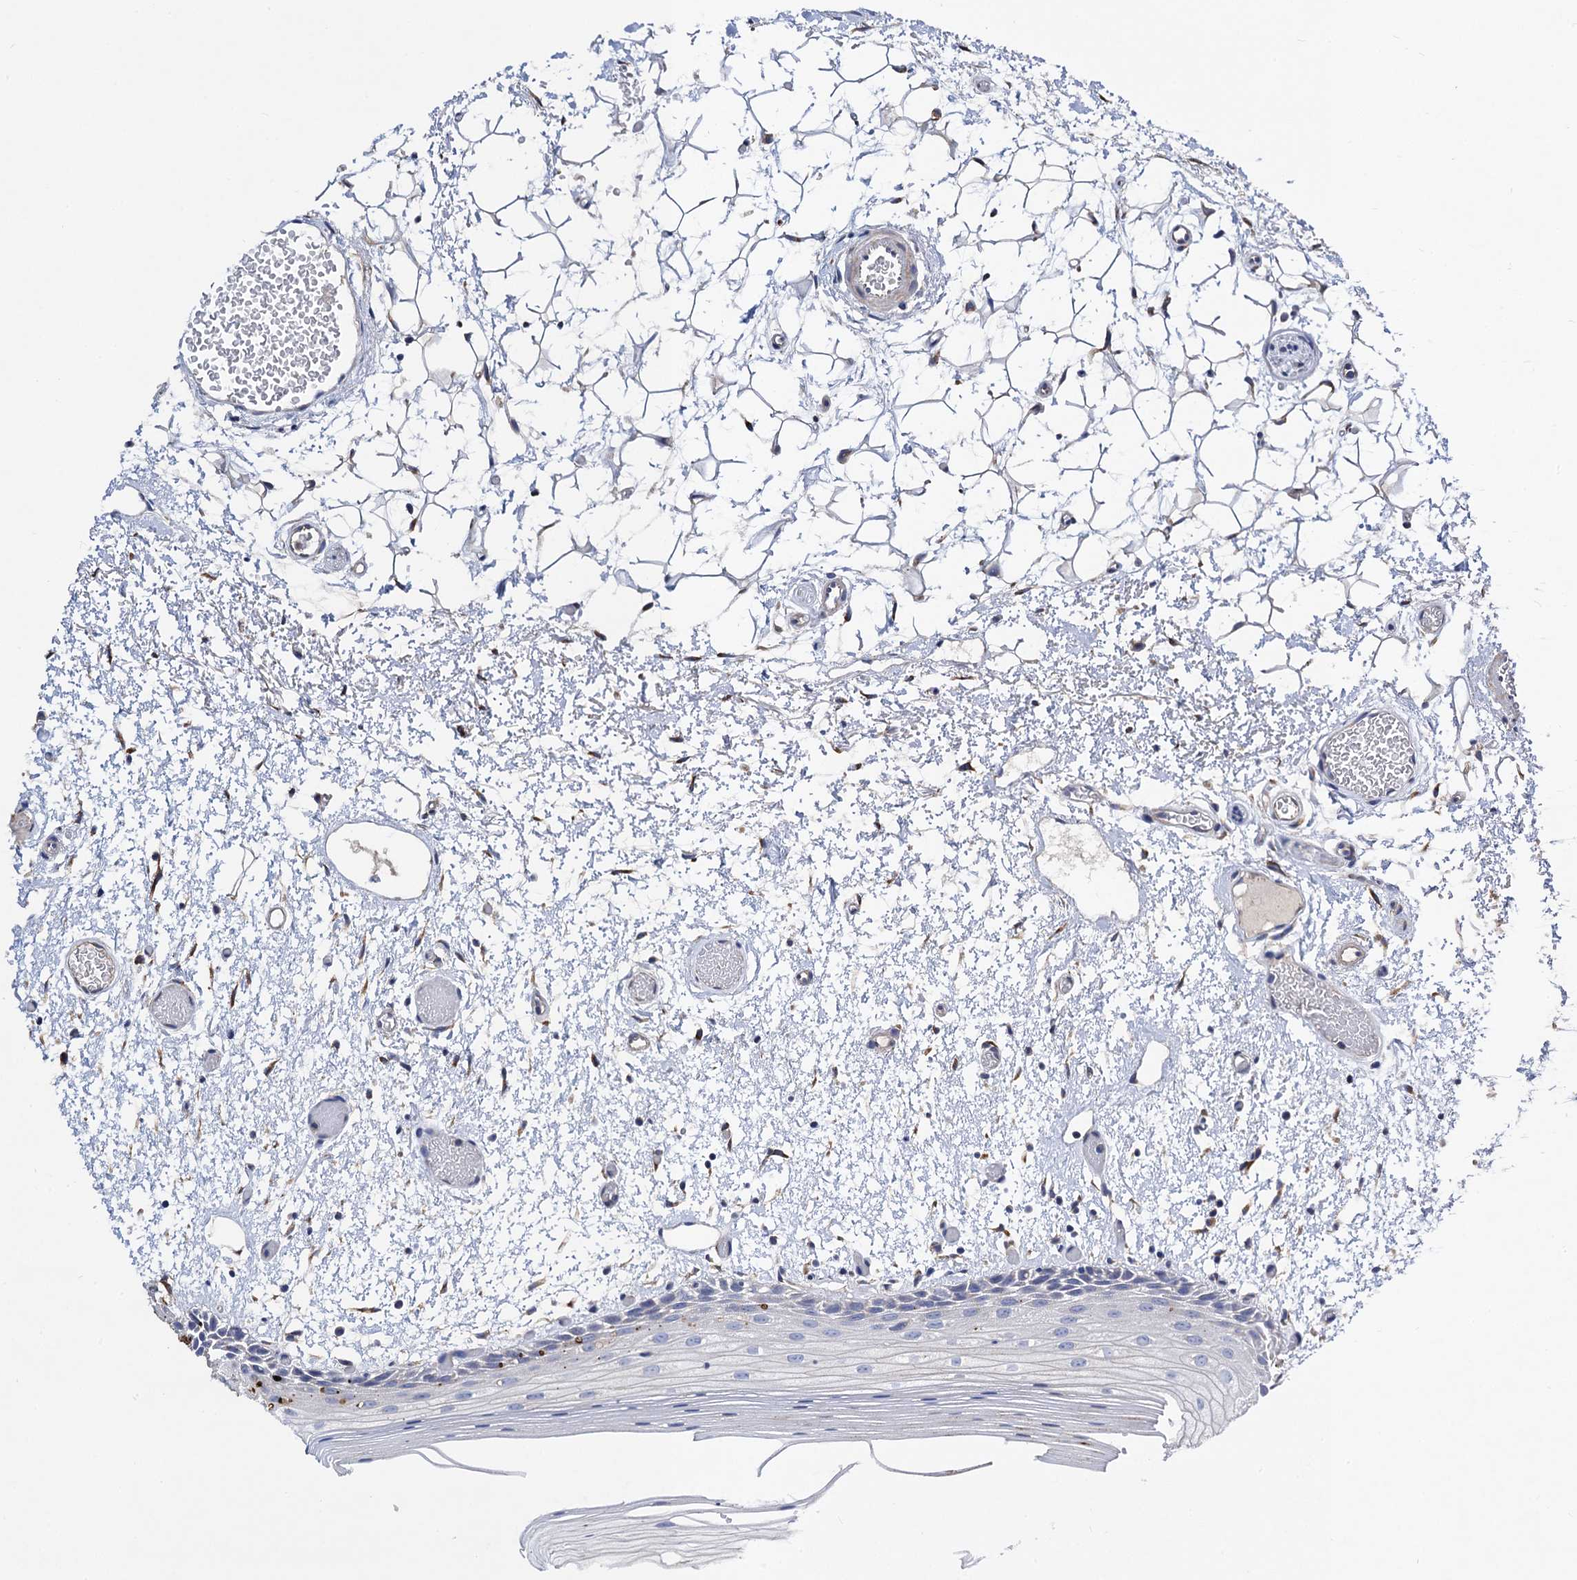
{"staining": {"intensity": "negative", "quantity": "none", "location": "none"}, "tissue": "oral mucosa", "cell_type": "Squamous epithelial cells", "image_type": "normal", "snomed": [{"axis": "morphology", "description": "Normal tissue, NOS"}, {"axis": "topography", "description": "Oral tissue"}], "caption": "High power microscopy image of an immunohistochemistry (IHC) photomicrograph of benign oral mucosa, revealing no significant positivity in squamous epithelial cells. The staining was performed using DAB (3,3'-diaminobenzidine) to visualize the protein expression in brown, while the nuclei were stained in blue with hematoxylin (Magnification: 20x).", "gene": "FREM3", "patient": {"sex": "male", "age": 52}}